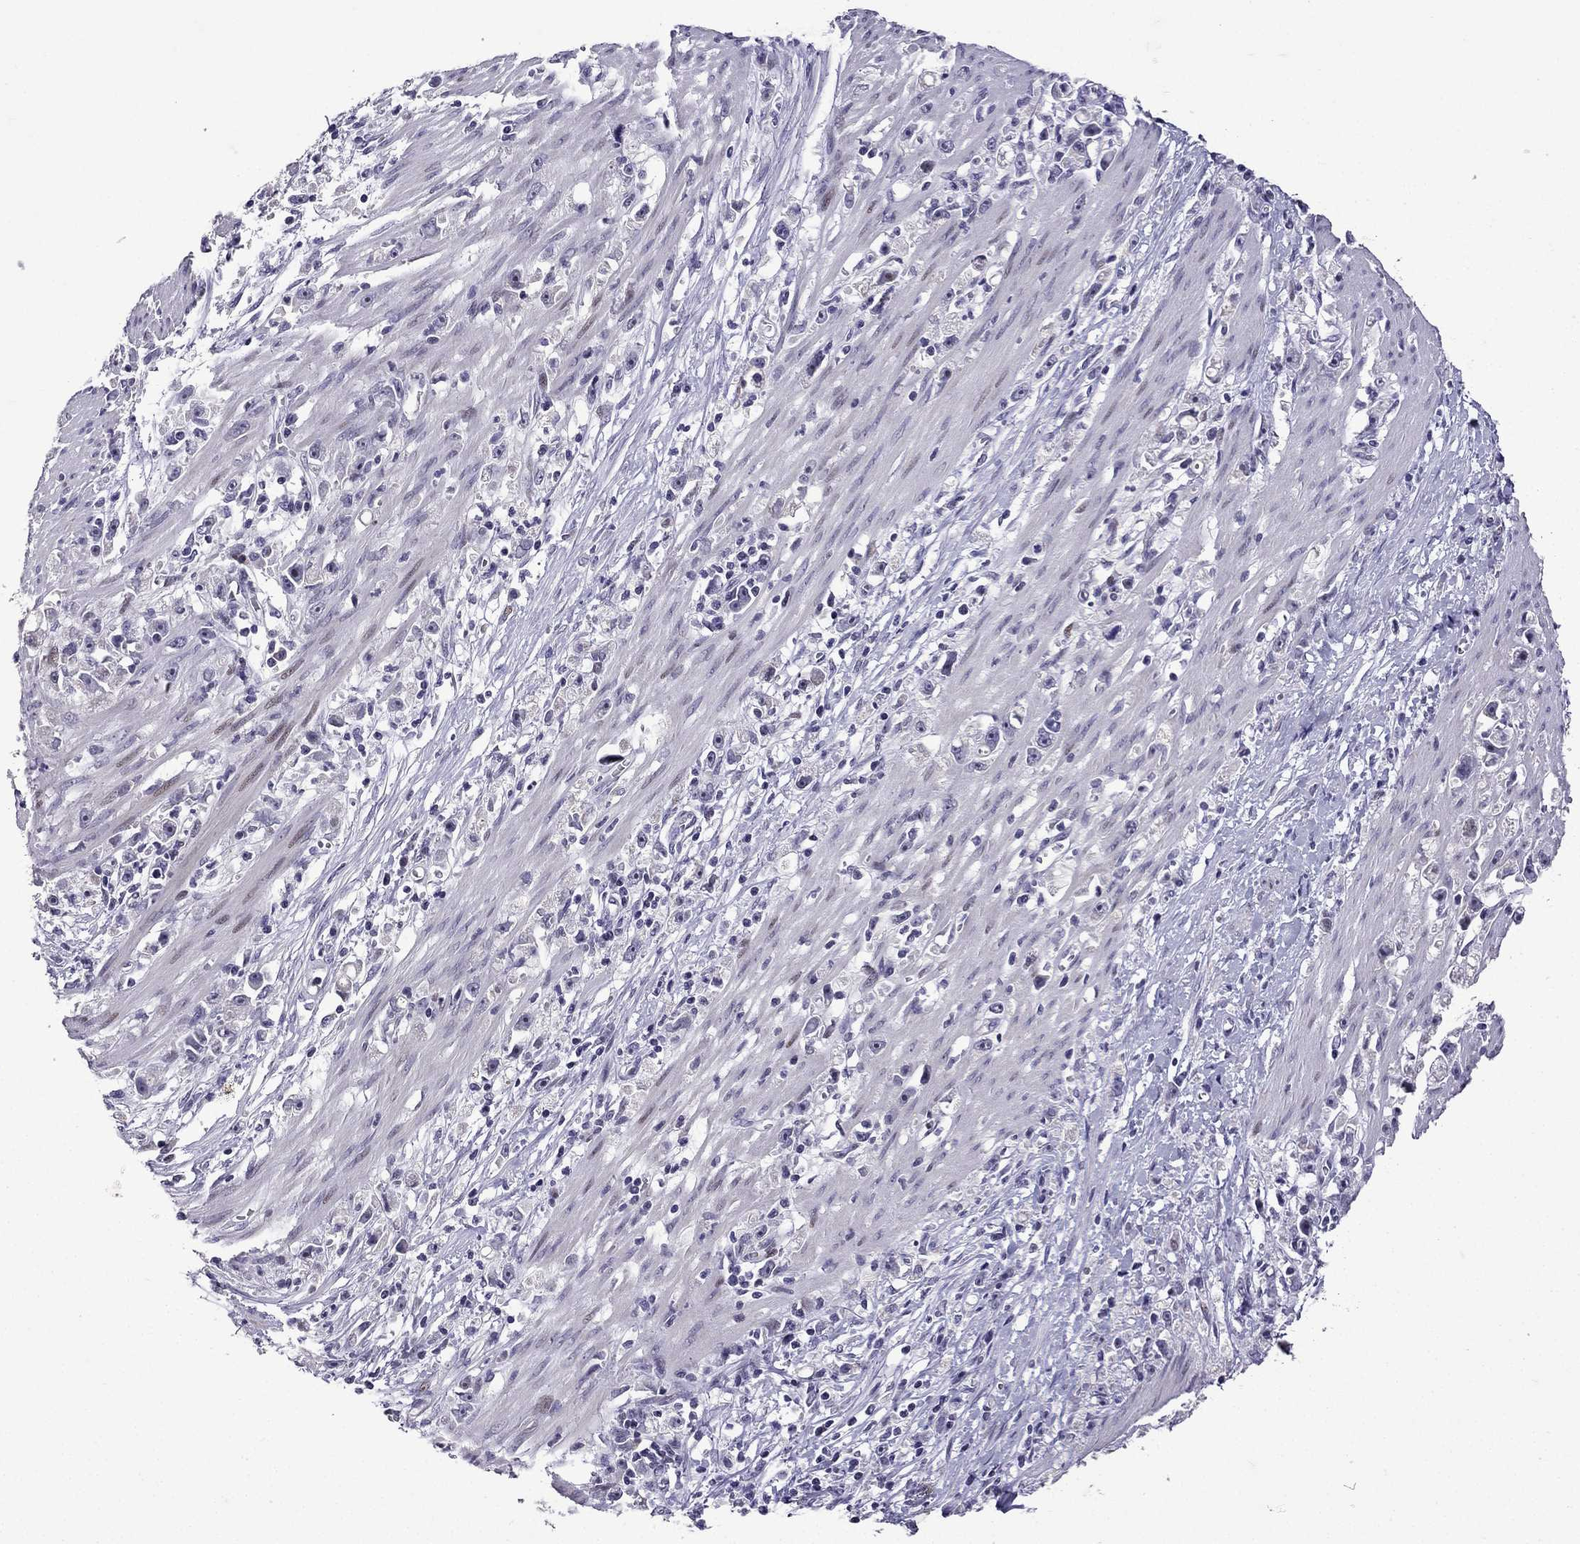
{"staining": {"intensity": "negative", "quantity": "none", "location": "none"}, "tissue": "stomach cancer", "cell_type": "Tumor cells", "image_type": "cancer", "snomed": [{"axis": "morphology", "description": "Adenocarcinoma, NOS"}, {"axis": "topography", "description": "Stomach"}], "caption": "This is a image of immunohistochemistry staining of stomach cancer (adenocarcinoma), which shows no staining in tumor cells.", "gene": "TTN", "patient": {"sex": "female", "age": 59}}